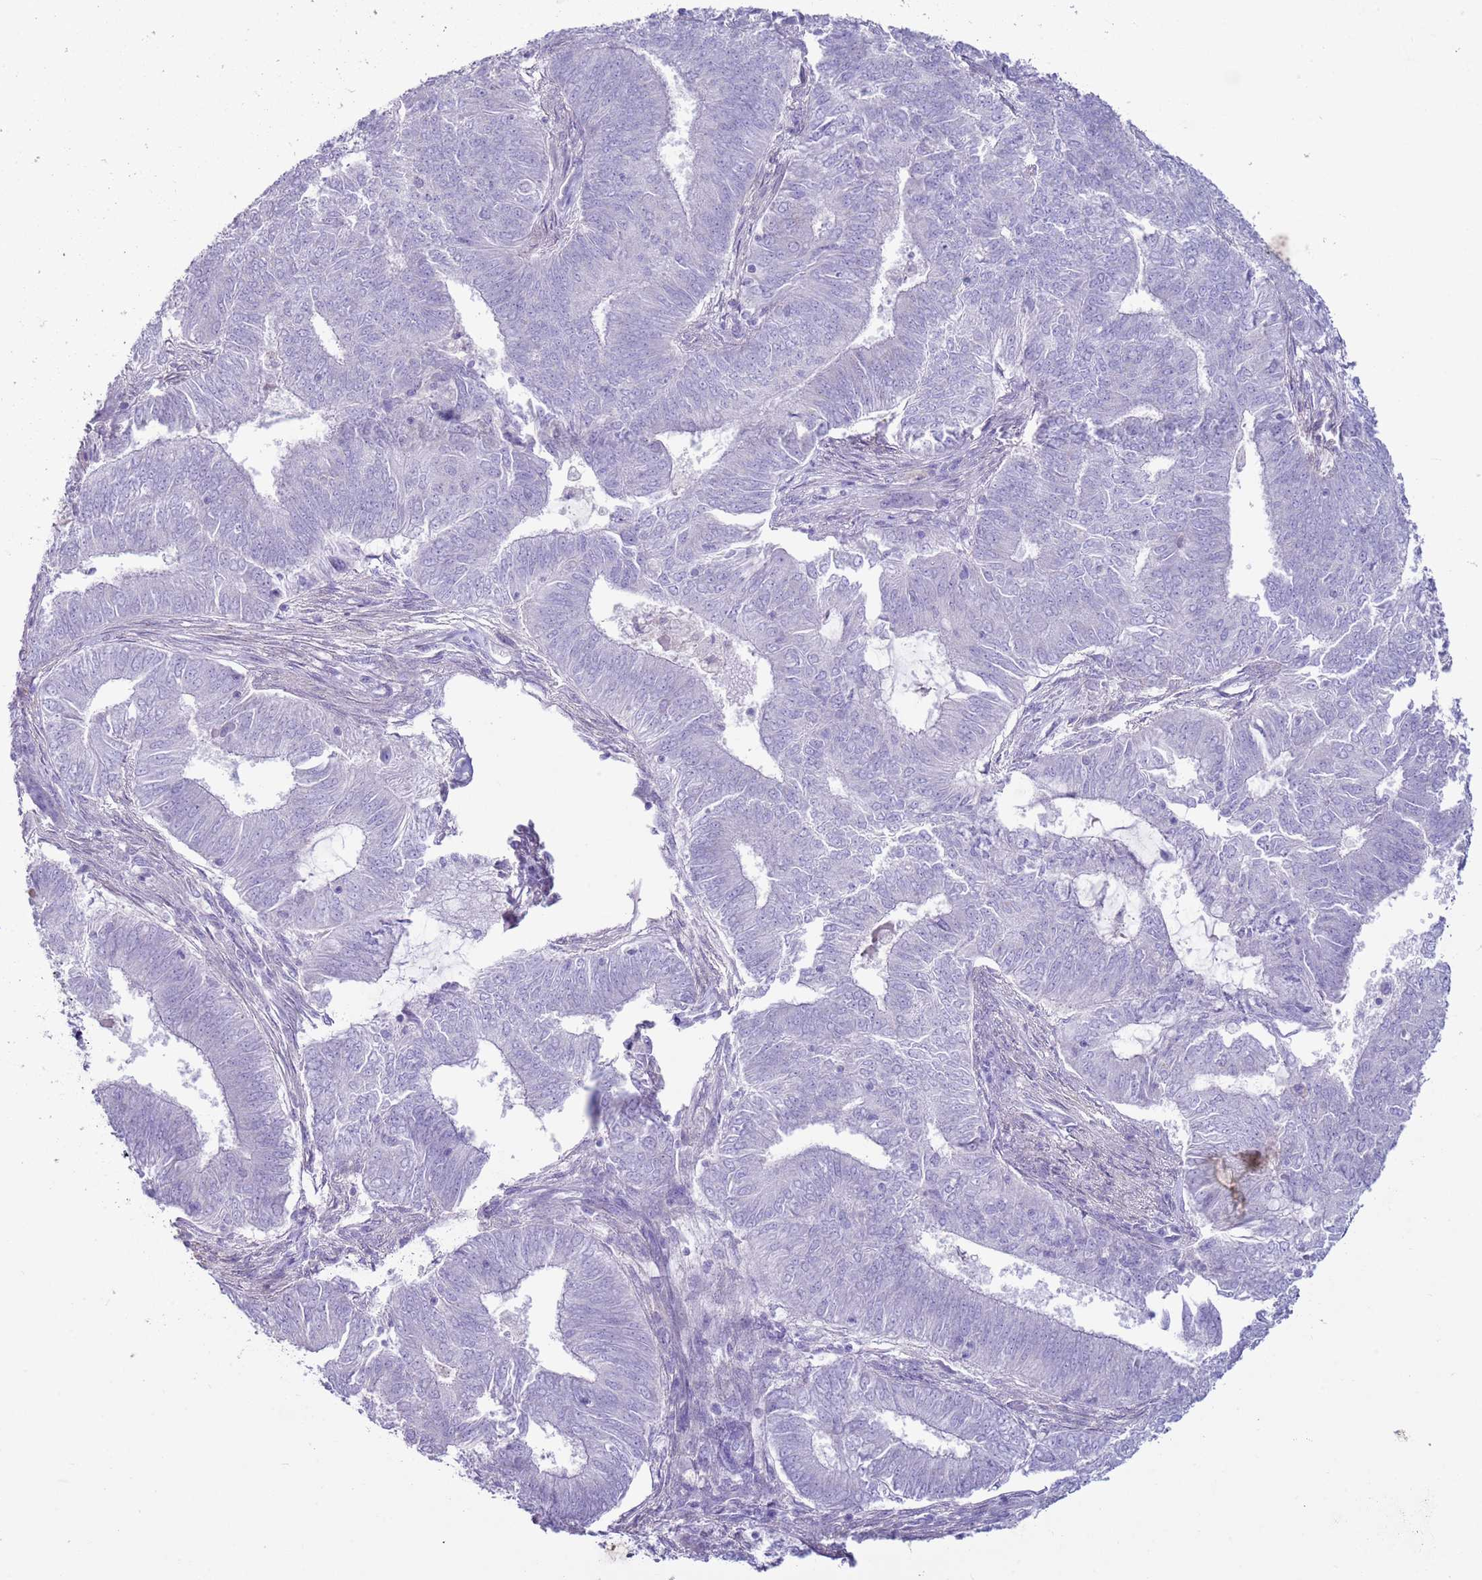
{"staining": {"intensity": "negative", "quantity": "none", "location": "none"}, "tissue": "endometrial cancer", "cell_type": "Tumor cells", "image_type": "cancer", "snomed": [{"axis": "morphology", "description": "Adenocarcinoma, NOS"}, {"axis": "topography", "description": "Endometrium"}], "caption": "A high-resolution micrograph shows IHC staining of endometrial cancer (adenocarcinoma), which reveals no significant staining in tumor cells. (Stains: DAB (3,3'-diaminobenzidine) immunohistochemistry with hematoxylin counter stain, Microscopy: brightfield microscopy at high magnification).", "gene": "NPAP1", "patient": {"sex": "female", "age": 62}}